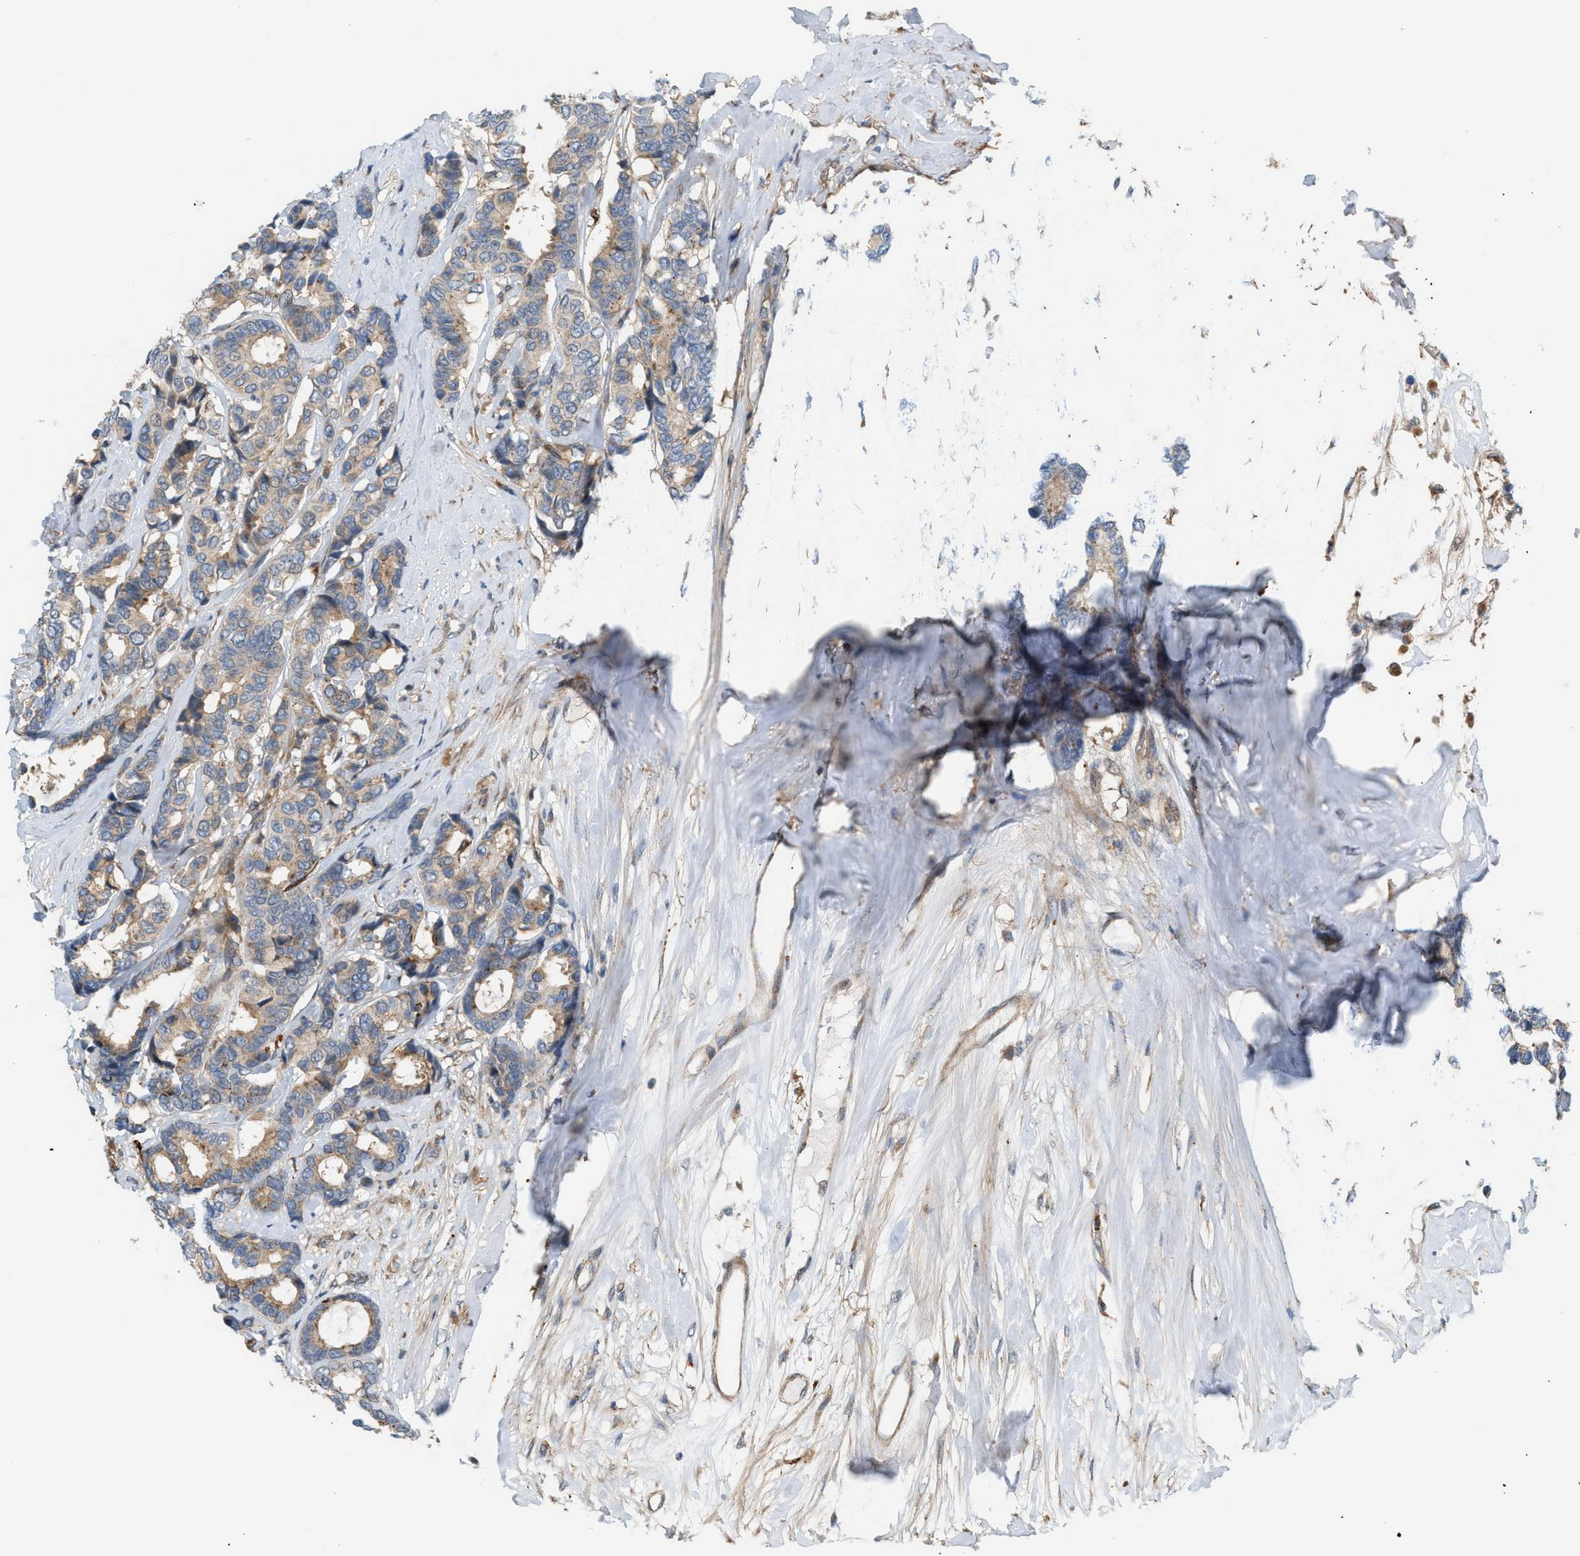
{"staining": {"intensity": "weak", "quantity": "25%-75%", "location": "cytoplasmic/membranous"}, "tissue": "breast cancer", "cell_type": "Tumor cells", "image_type": "cancer", "snomed": [{"axis": "morphology", "description": "Duct carcinoma"}, {"axis": "topography", "description": "Breast"}], "caption": "This is a histology image of IHC staining of breast cancer, which shows weak expression in the cytoplasmic/membranous of tumor cells.", "gene": "PDCL", "patient": {"sex": "female", "age": 87}}